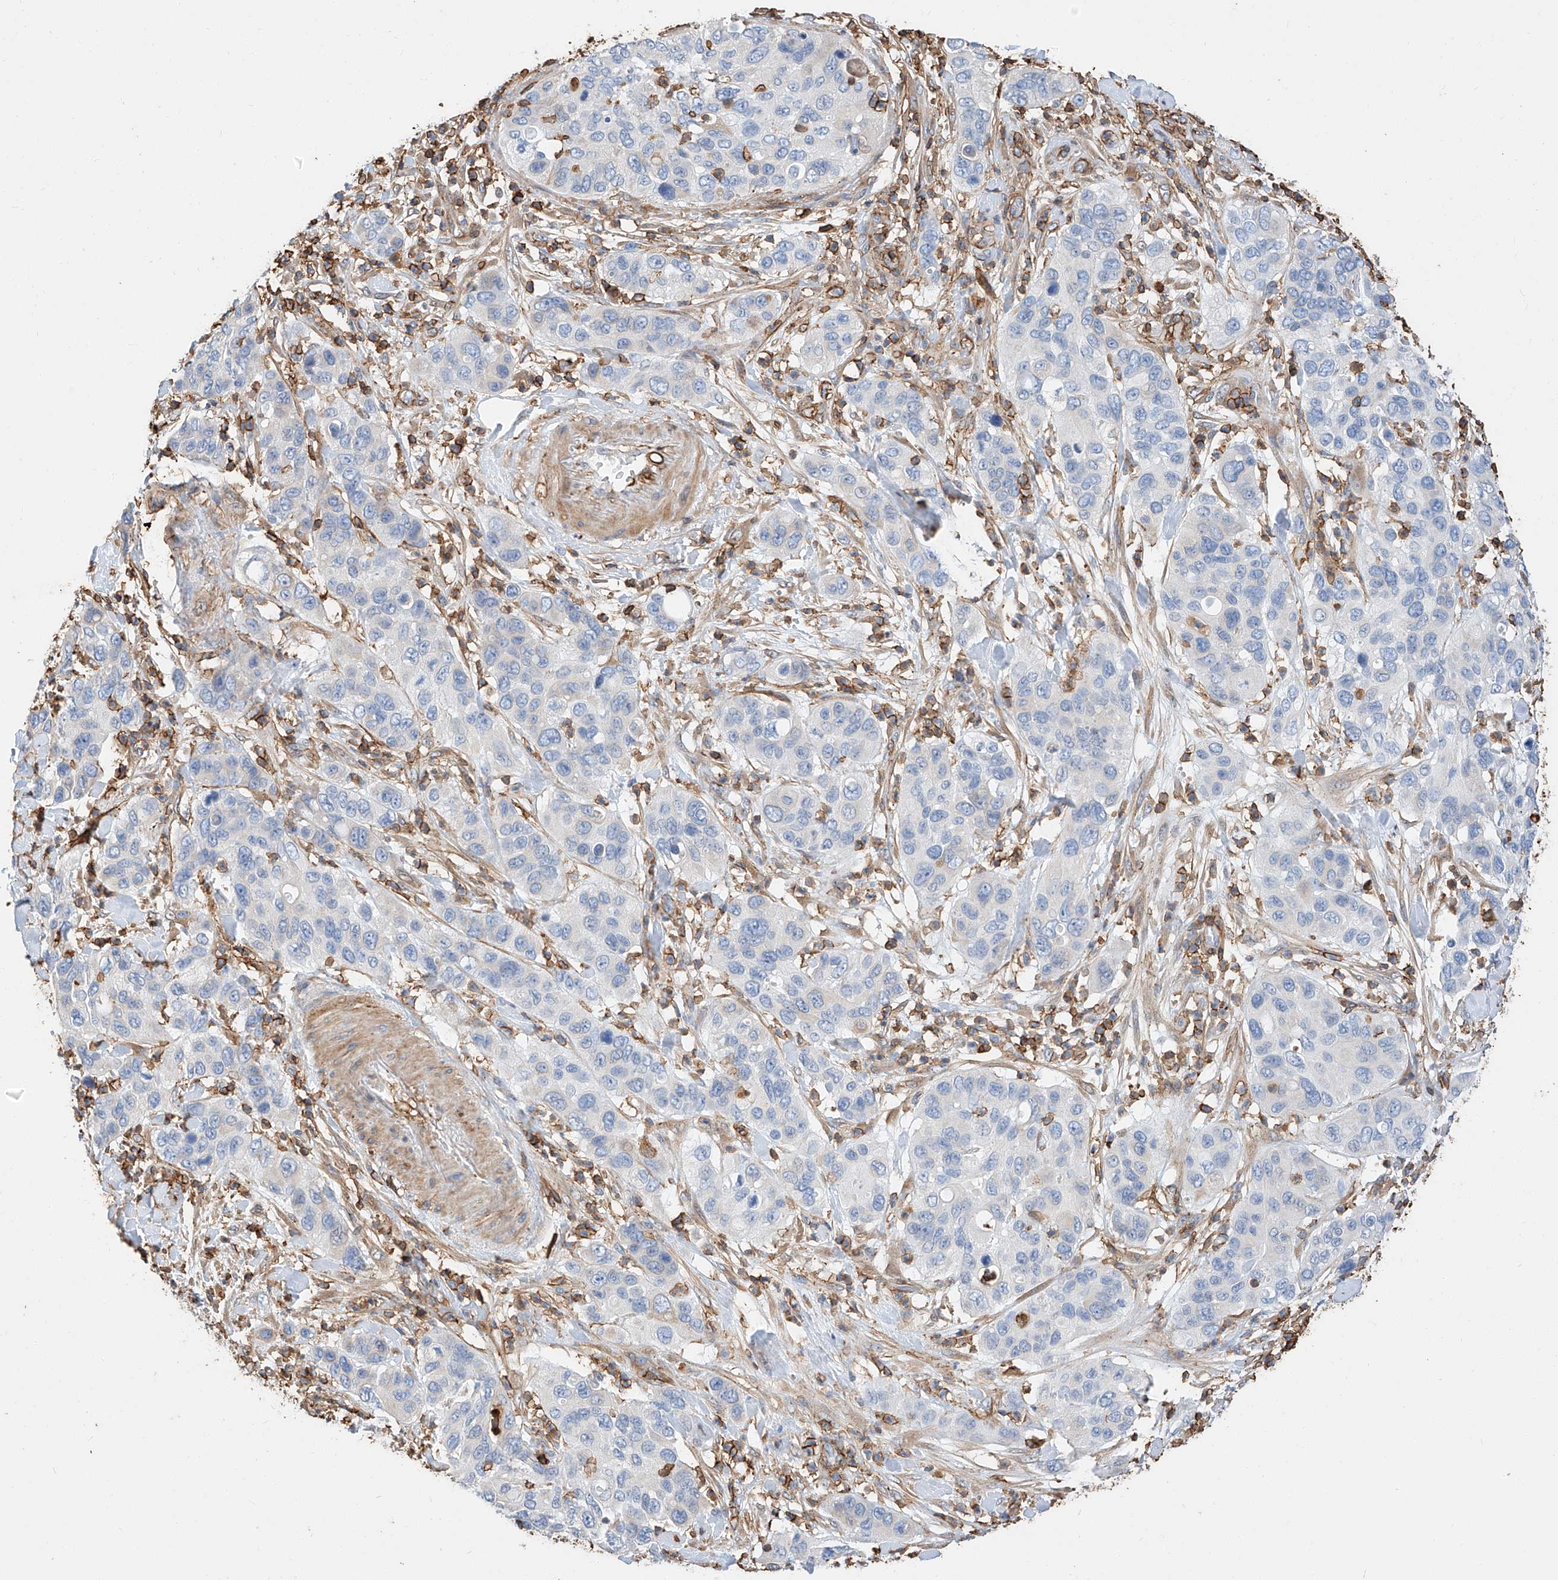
{"staining": {"intensity": "negative", "quantity": "none", "location": "none"}, "tissue": "pancreatic cancer", "cell_type": "Tumor cells", "image_type": "cancer", "snomed": [{"axis": "morphology", "description": "Adenocarcinoma, NOS"}, {"axis": "topography", "description": "Pancreas"}], "caption": "Photomicrograph shows no significant protein expression in tumor cells of pancreatic adenocarcinoma.", "gene": "WFS1", "patient": {"sex": "female", "age": 71}}